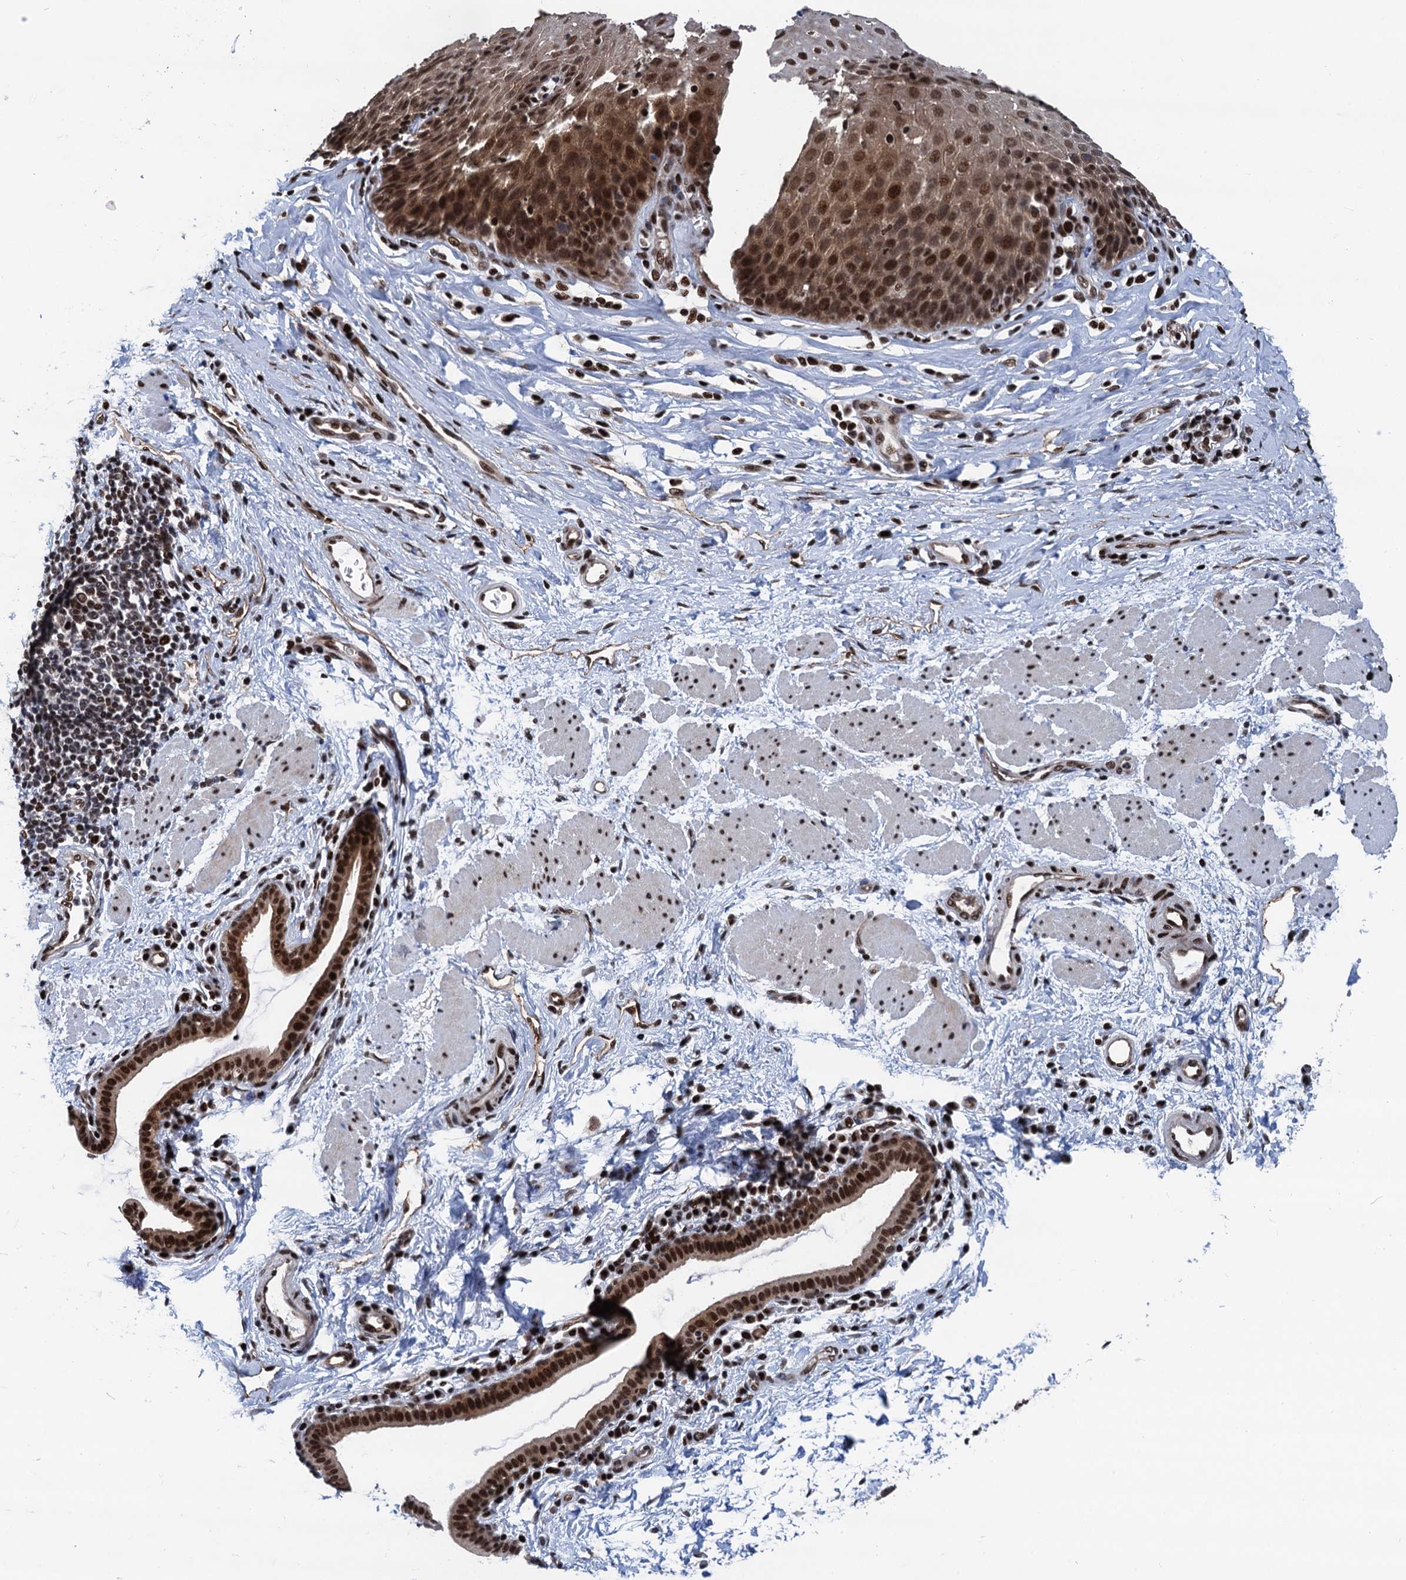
{"staining": {"intensity": "strong", "quantity": ">75%", "location": "cytoplasmic/membranous,nuclear"}, "tissue": "esophagus", "cell_type": "Squamous epithelial cells", "image_type": "normal", "snomed": [{"axis": "morphology", "description": "Normal tissue, NOS"}, {"axis": "topography", "description": "Esophagus"}], "caption": "Human esophagus stained for a protein (brown) displays strong cytoplasmic/membranous,nuclear positive expression in approximately >75% of squamous epithelial cells.", "gene": "PPP4R1", "patient": {"sex": "female", "age": 61}}